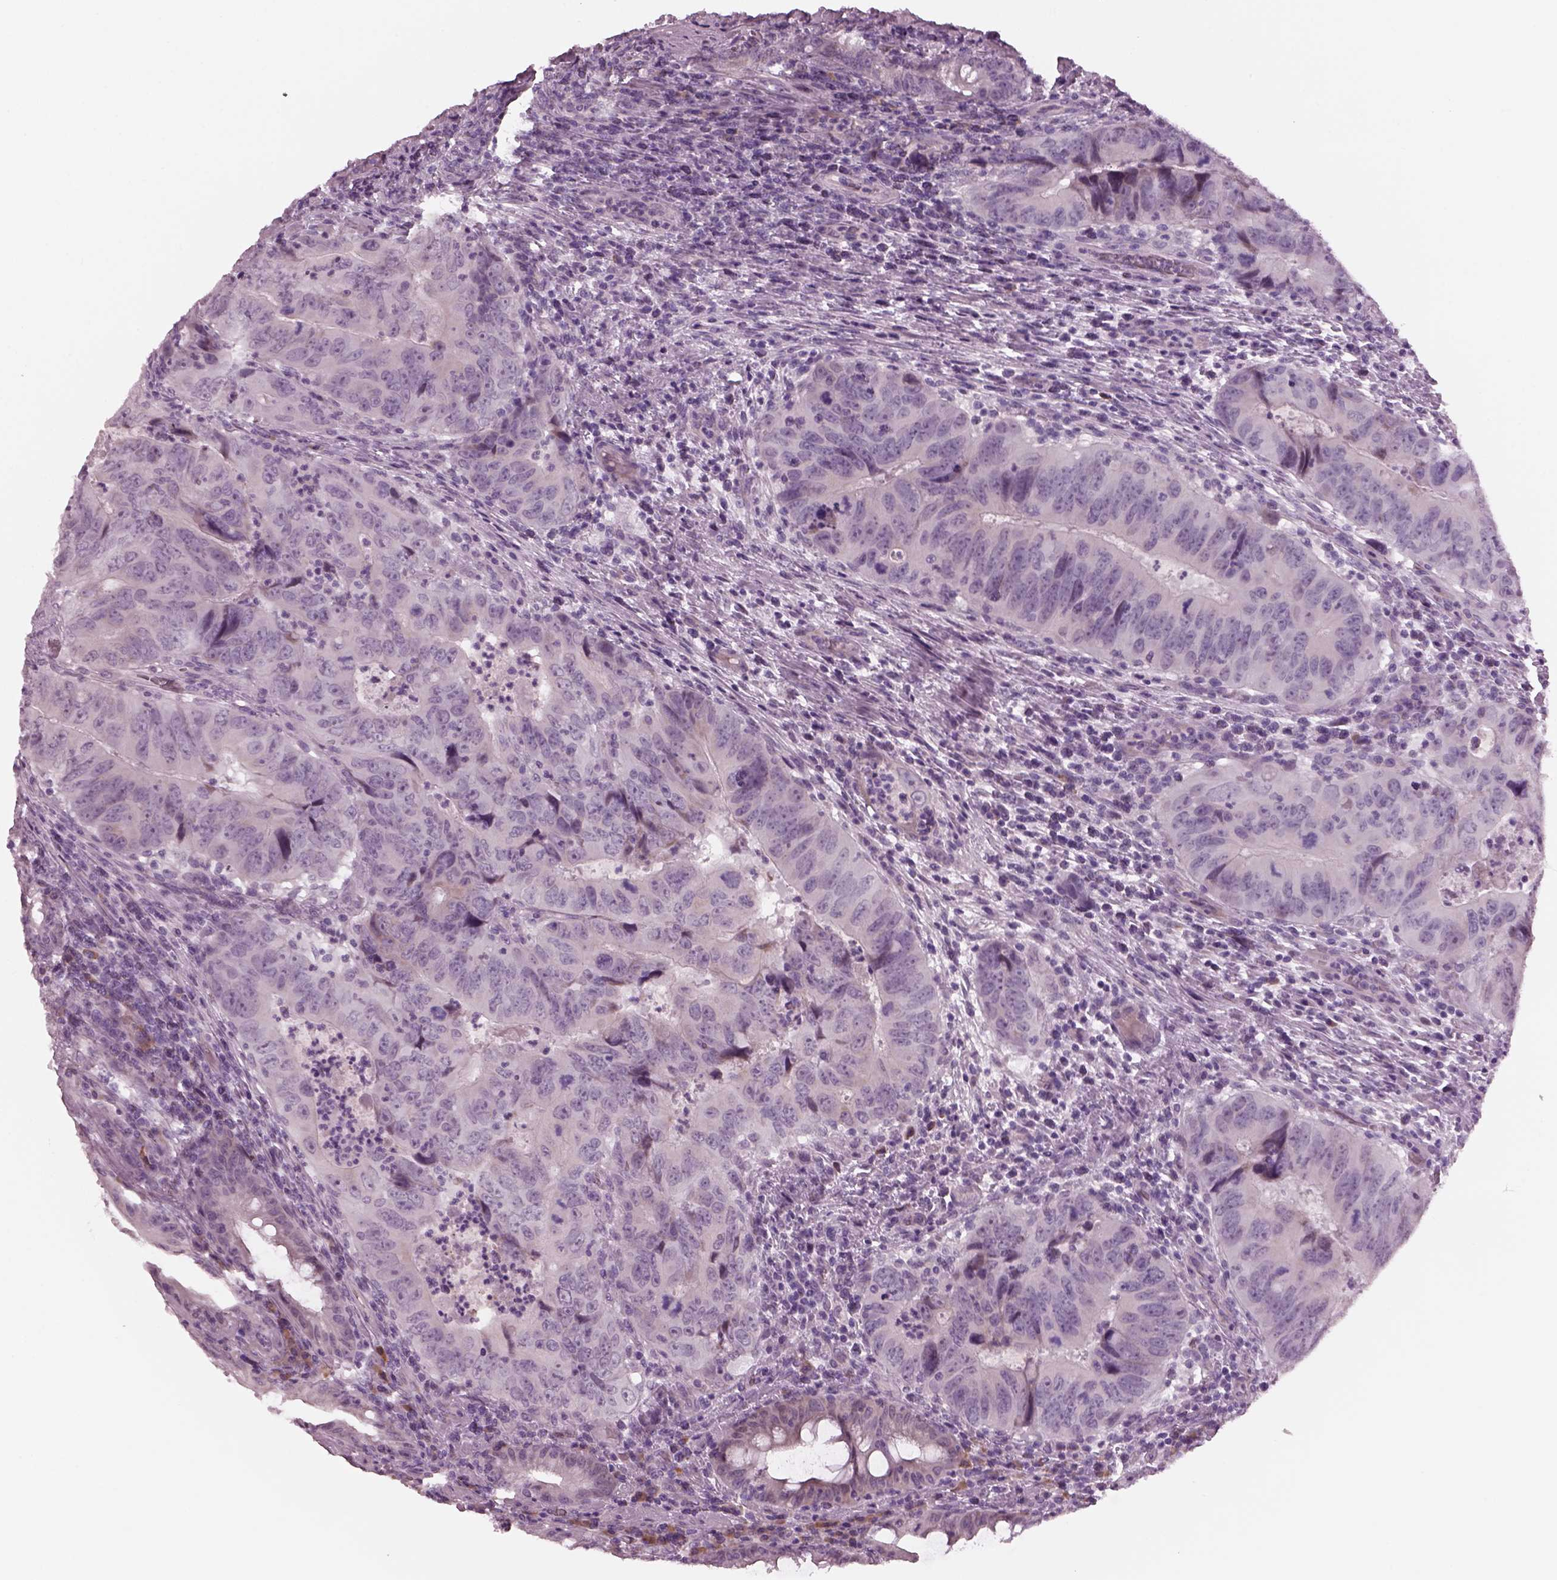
{"staining": {"intensity": "negative", "quantity": "none", "location": "none"}, "tissue": "colorectal cancer", "cell_type": "Tumor cells", "image_type": "cancer", "snomed": [{"axis": "morphology", "description": "Adenocarcinoma, NOS"}, {"axis": "topography", "description": "Colon"}], "caption": "Tumor cells are negative for brown protein staining in colorectal adenocarcinoma.", "gene": "CYLC1", "patient": {"sex": "male", "age": 79}}